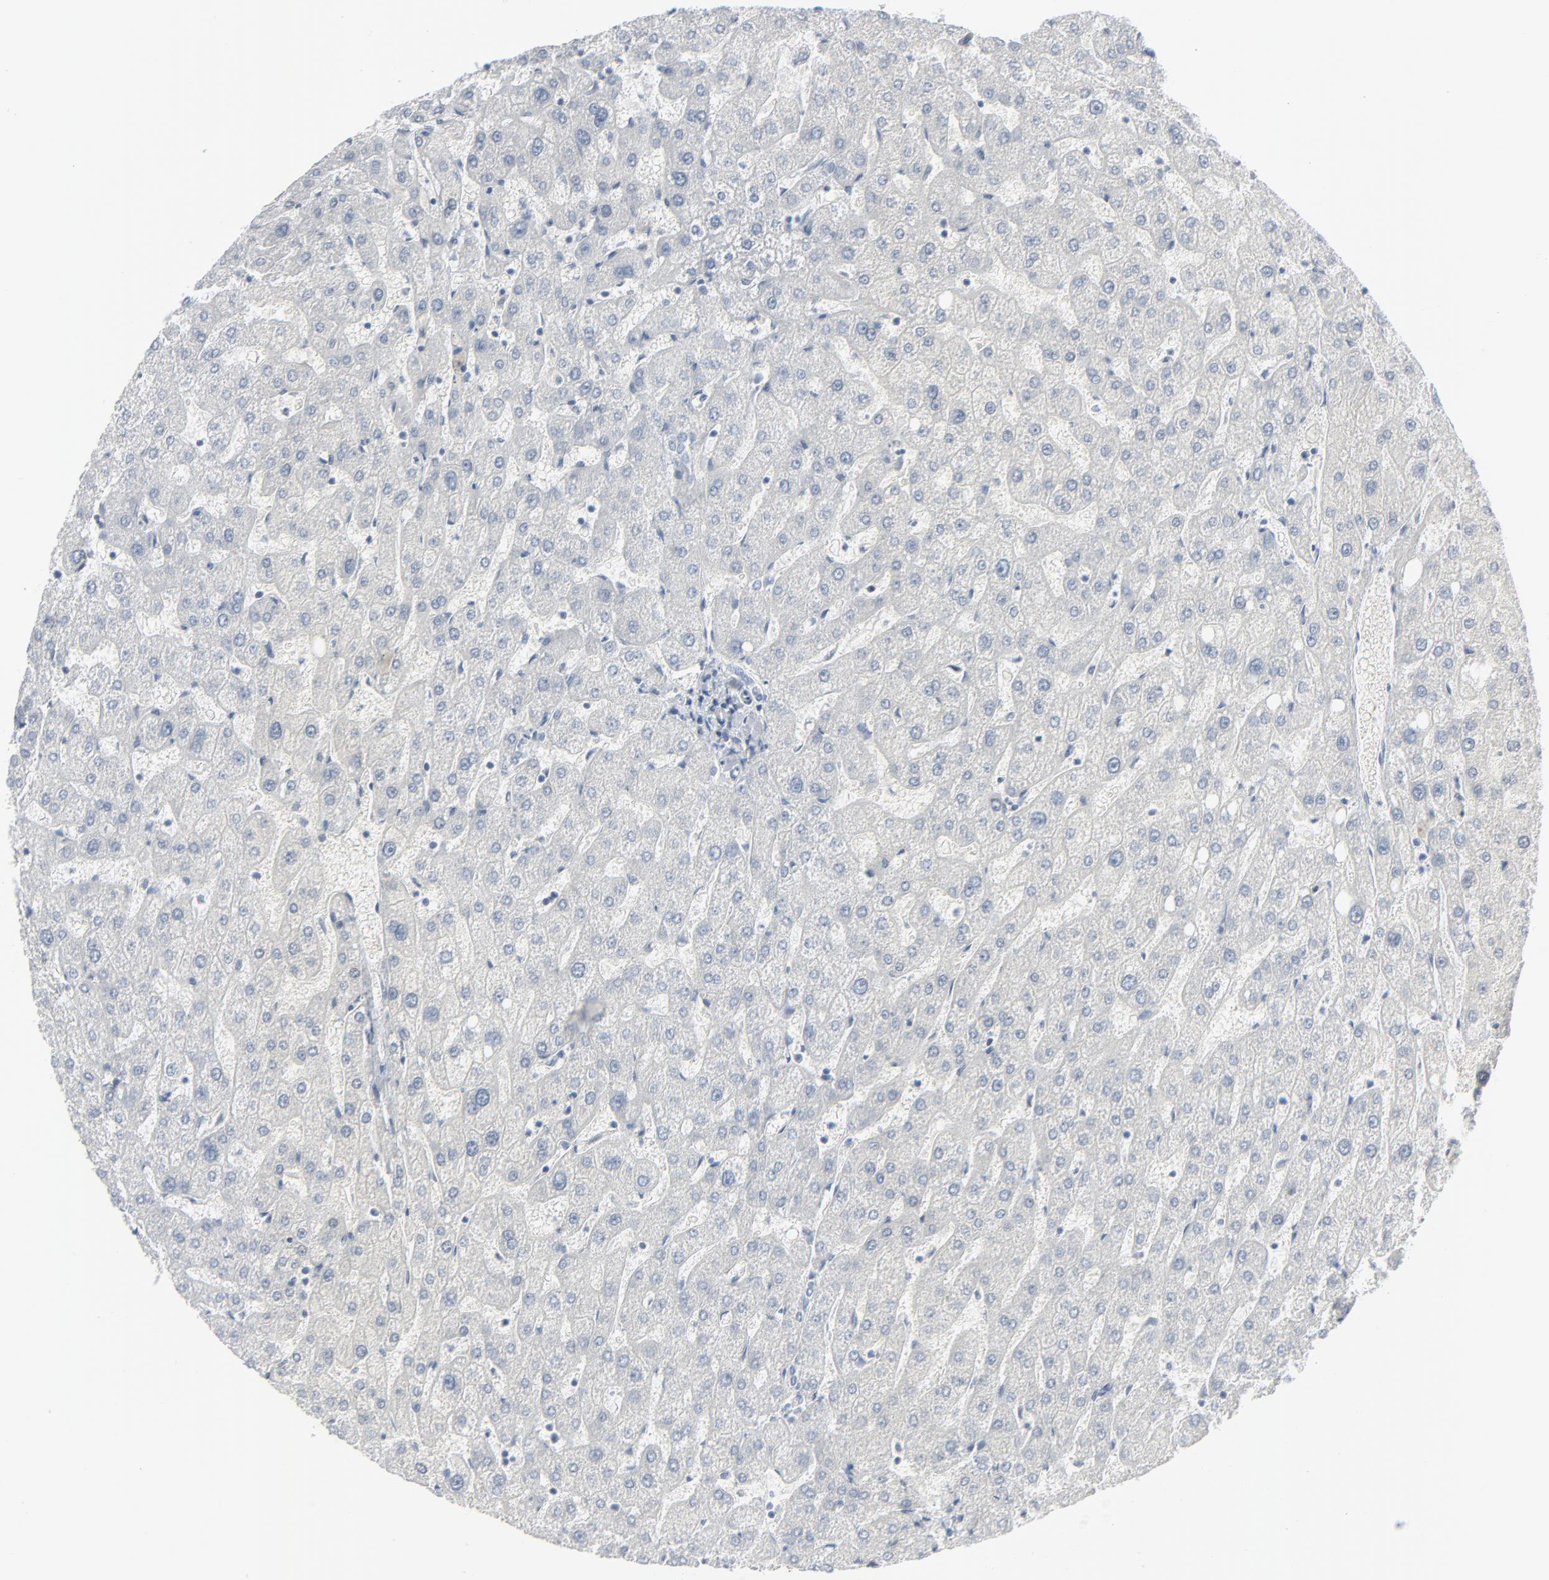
{"staining": {"intensity": "negative", "quantity": "none", "location": "none"}, "tissue": "liver", "cell_type": "Cholangiocytes", "image_type": "normal", "snomed": [{"axis": "morphology", "description": "Normal tissue, NOS"}, {"axis": "topography", "description": "Liver"}], "caption": "IHC micrograph of benign human liver stained for a protein (brown), which reveals no expression in cholangiocytes.", "gene": "MITF", "patient": {"sex": "female", "age": 32}}